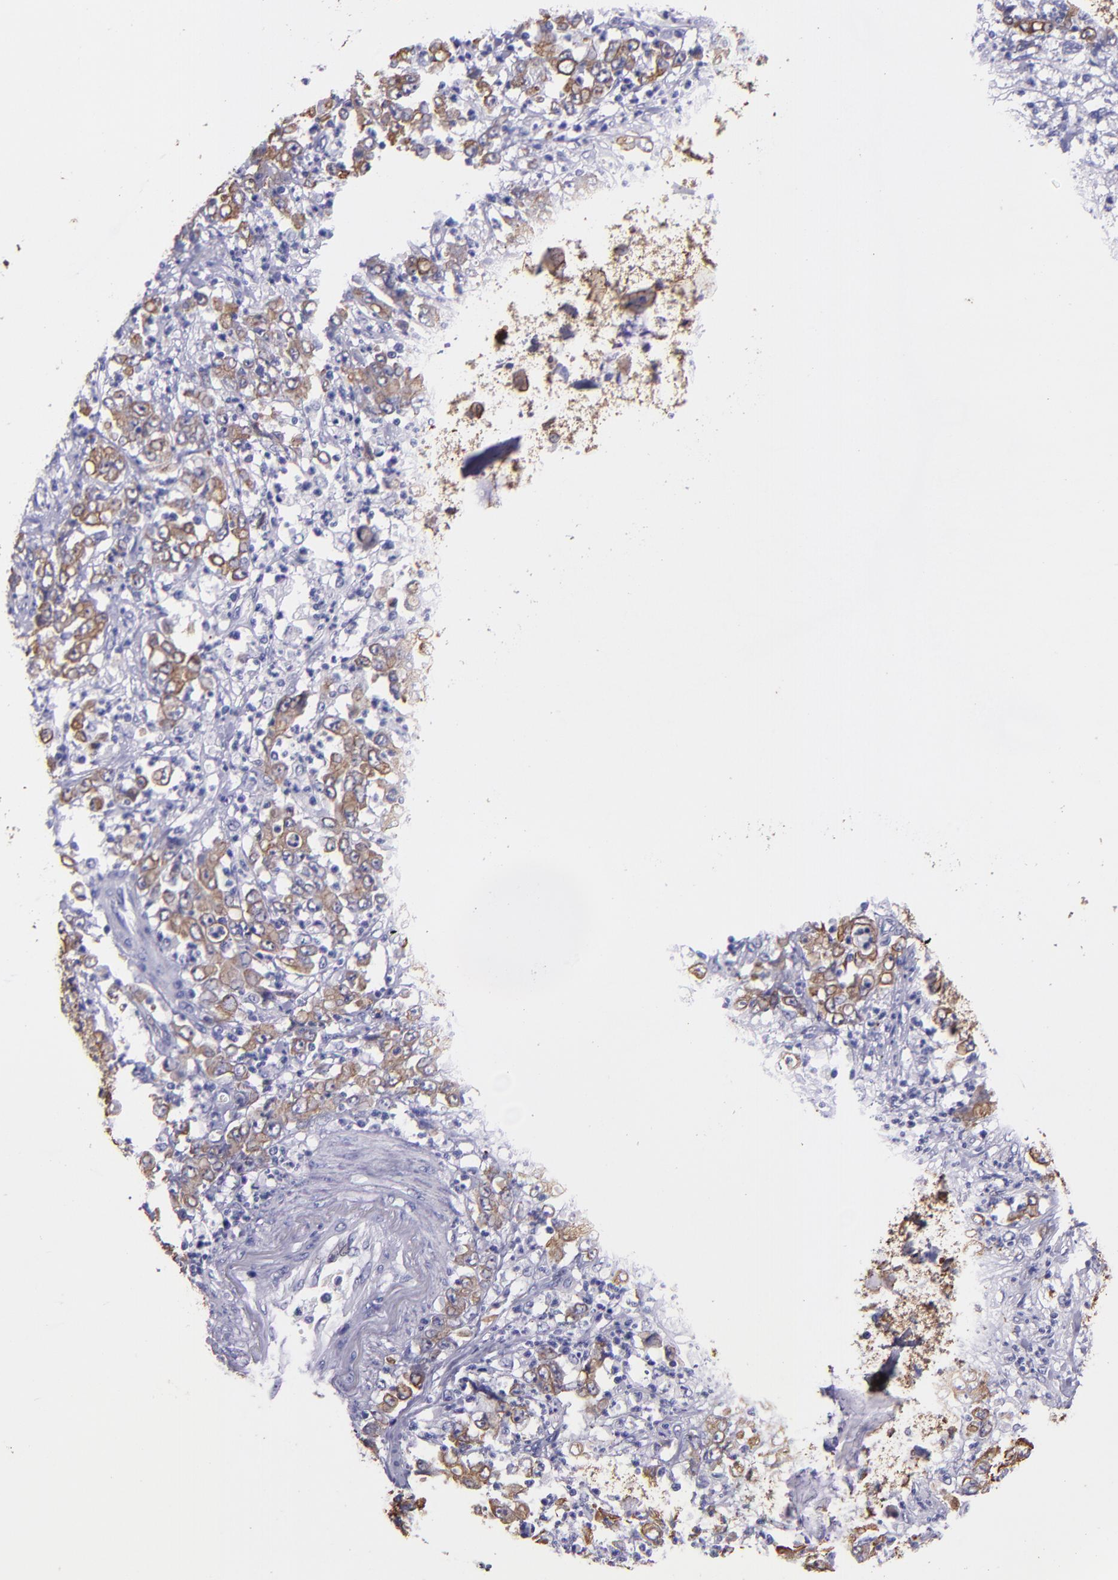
{"staining": {"intensity": "moderate", "quantity": ">75%", "location": "cytoplasmic/membranous"}, "tissue": "stomach cancer", "cell_type": "Tumor cells", "image_type": "cancer", "snomed": [{"axis": "morphology", "description": "Adenocarcinoma, NOS"}, {"axis": "topography", "description": "Stomach, lower"}], "caption": "About >75% of tumor cells in stomach adenocarcinoma show moderate cytoplasmic/membranous protein expression as visualized by brown immunohistochemical staining.", "gene": "KRT4", "patient": {"sex": "female", "age": 71}}